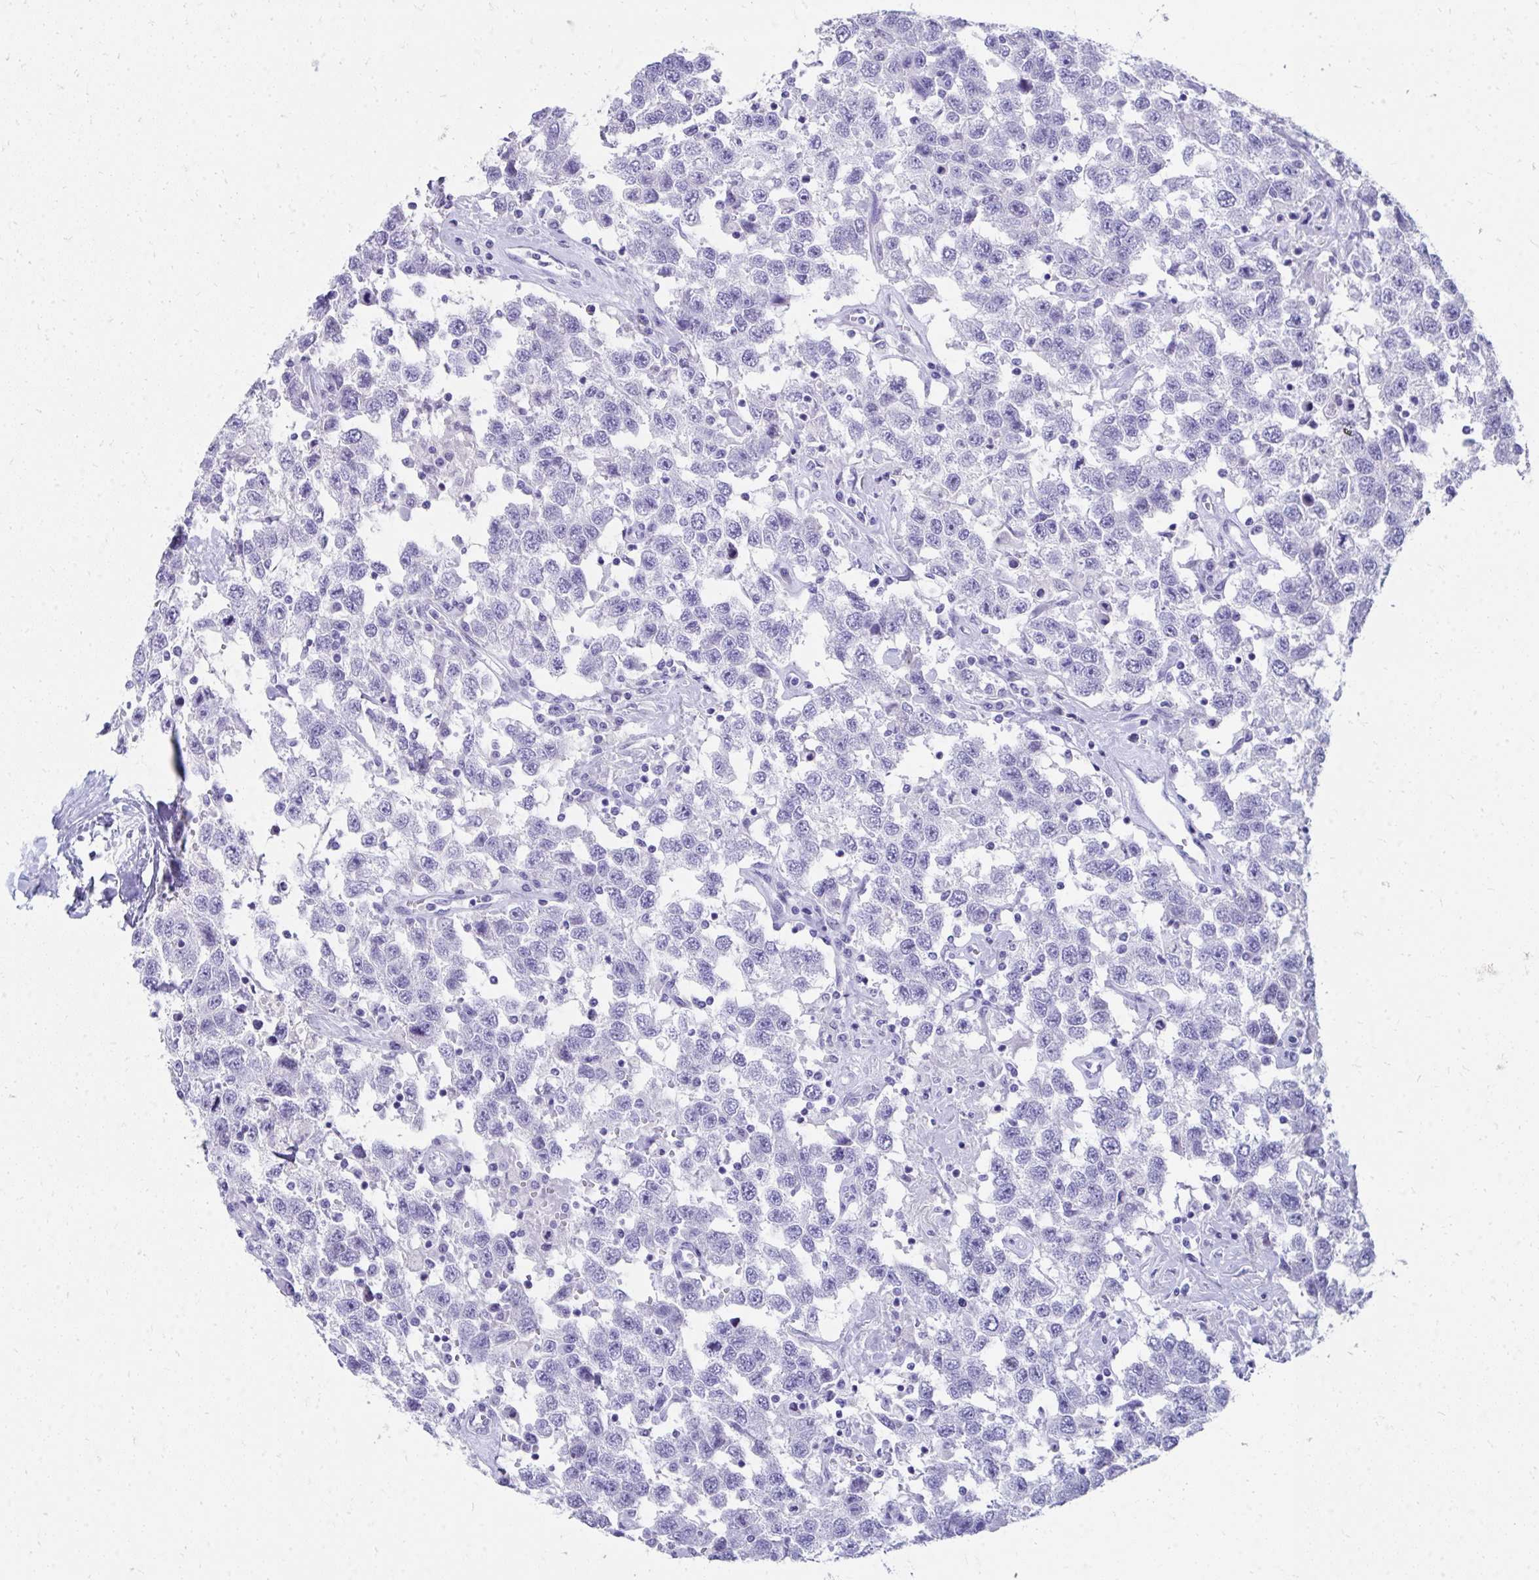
{"staining": {"intensity": "negative", "quantity": "none", "location": "none"}, "tissue": "testis cancer", "cell_type": "Tumor cells", "image_type": "cancer", "snomed": [{"axis": "morphology", "description": "Seminoma, NOS"}, {"axis": "topography", "description": "Testis"}], "caption": "The immunohistochemistry image has no significant positivity in tumor cells of testis seminoma tissue.", "gene": "SEC14L3", "patient": {"sex": "male", "age": 41}}